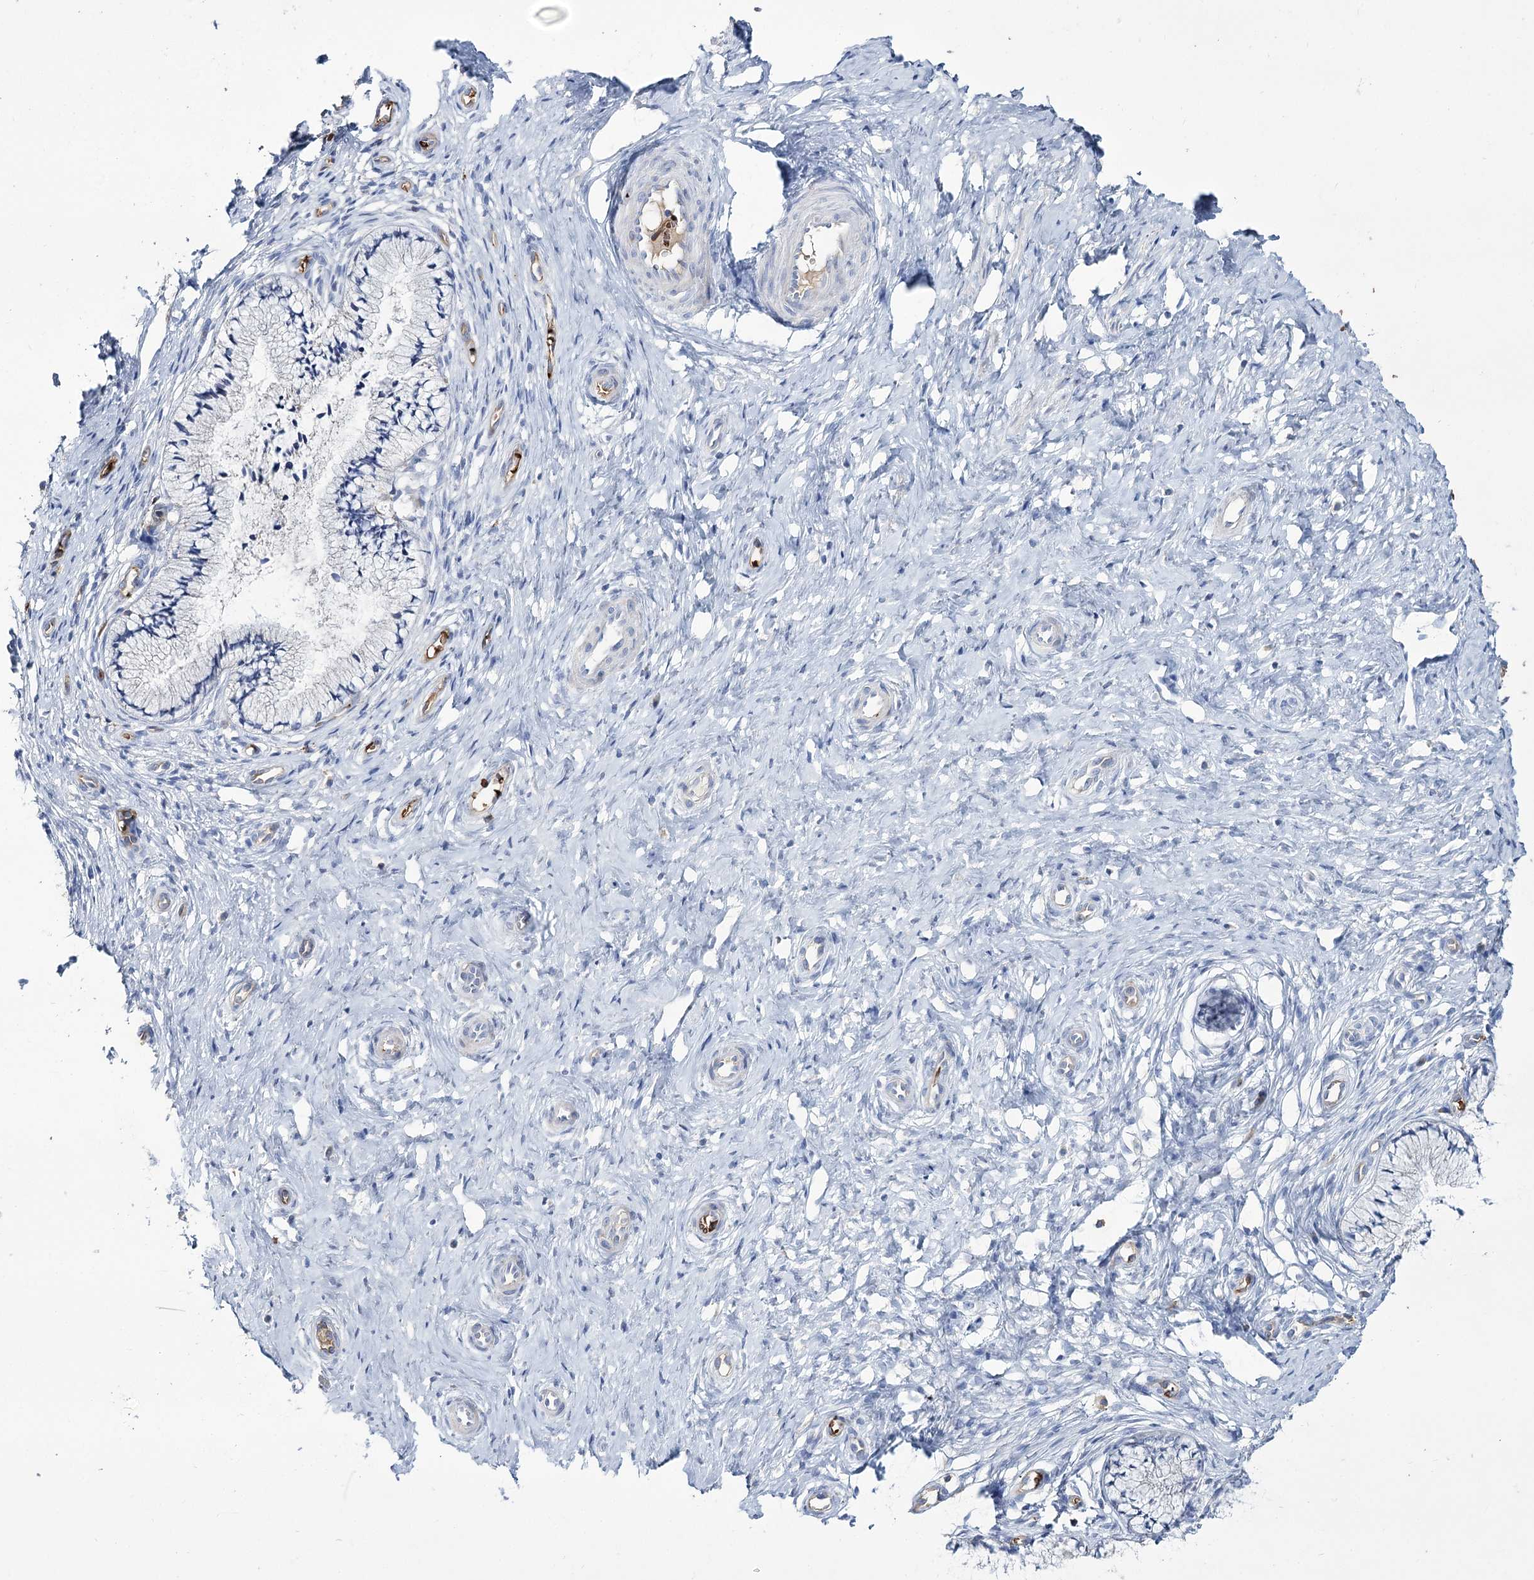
{"staining": {"intensity": "weak", "quantity": "25%-75%", "location": "cytoplasmic/membranous"}, "tissue": "cervix", "cell_type": "Glandular cells", "image_type": "normal", "snomed": [{"axis": "morphology", "description": "Normal tissue, NOS"}, {"axis": "topography", "description": "Cervix"}], "caption": "A micrograph of cervix stained for a protein displays weak cytoplasmic/membranous brown staining in glandular cells.", "gene": "GBF1", "patient": {"sex": "female", "age": 36}}